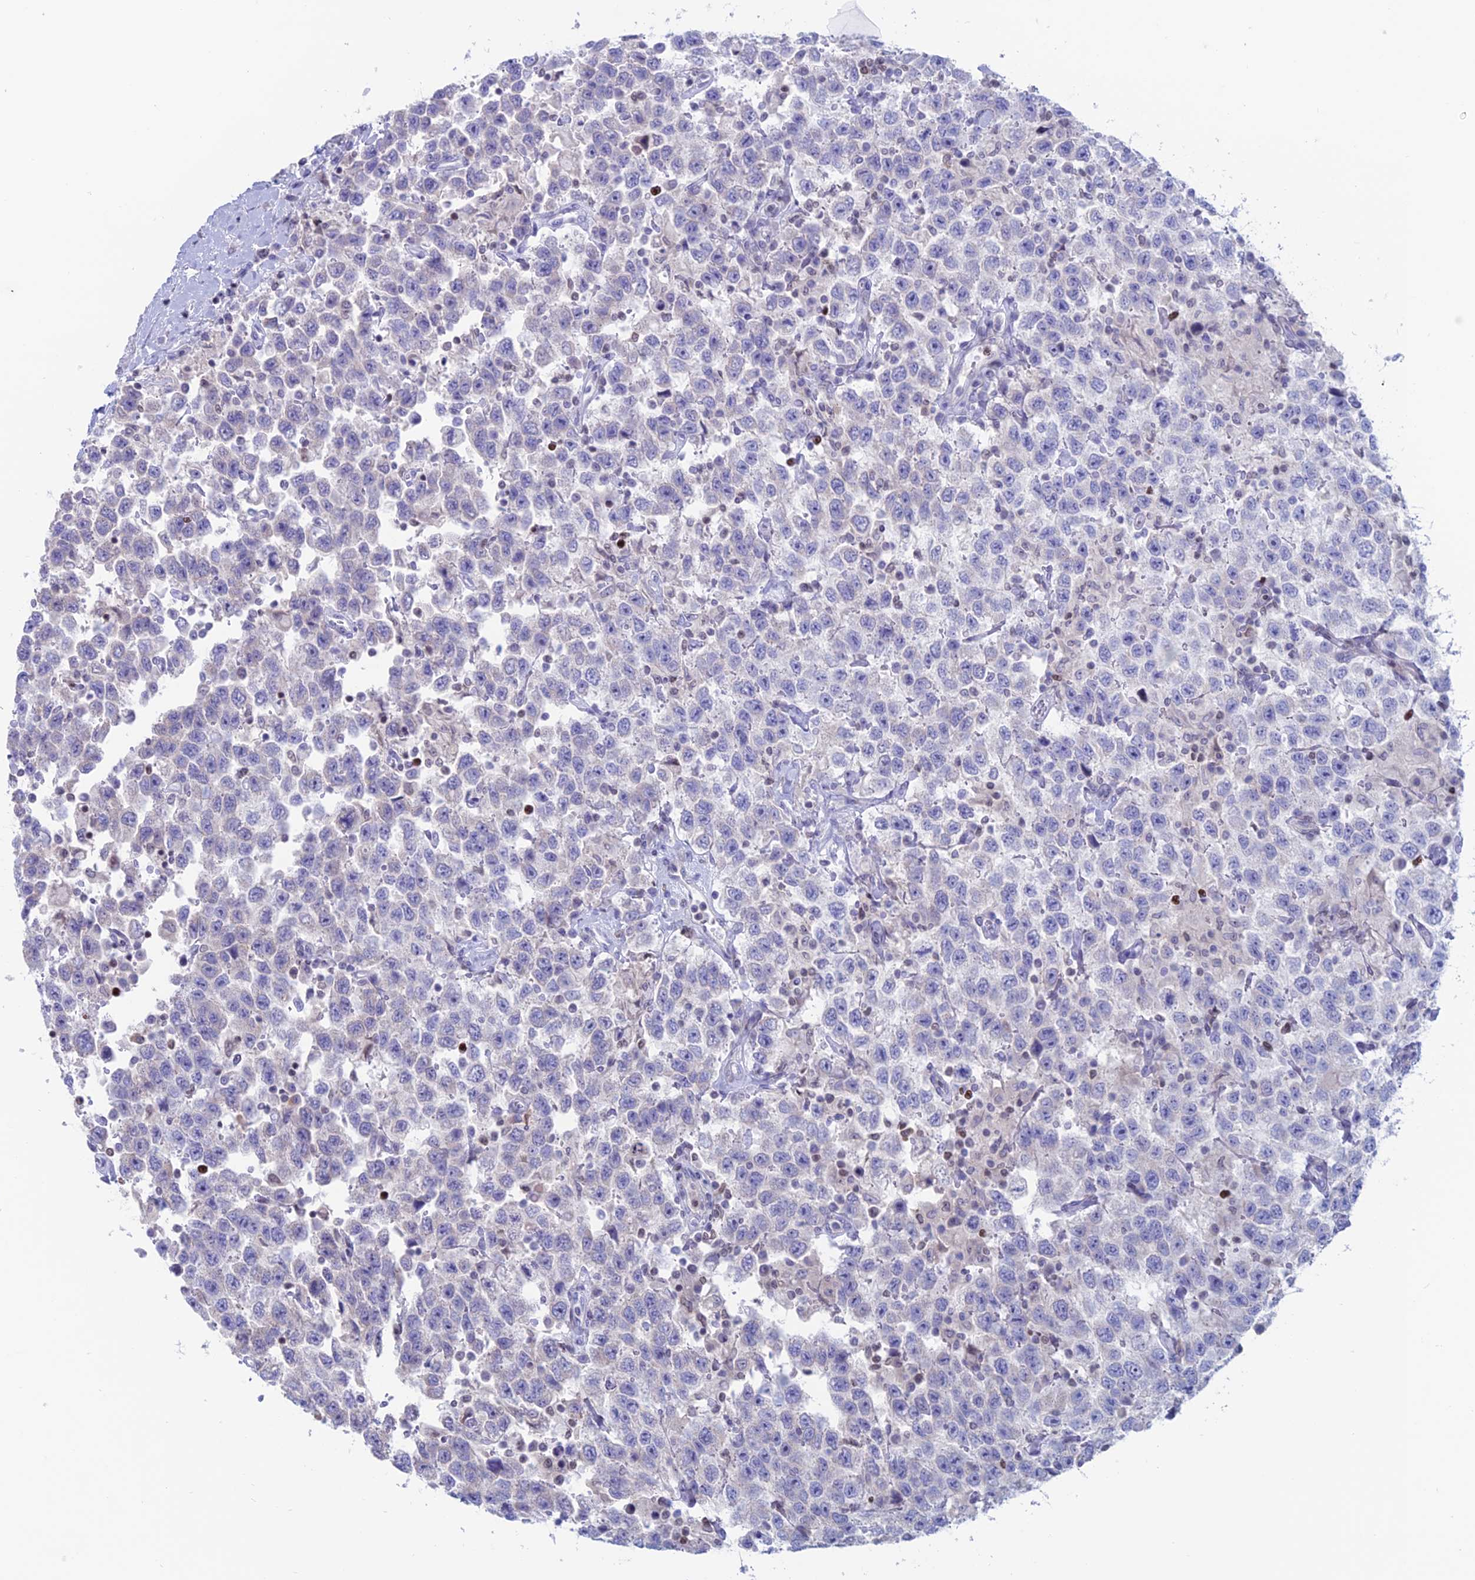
{"staining": {"intensity": "negative", "quantity": "none", "location": "none"}, "tissue": "testis cancer", "cell_type": "Tumor cells", "image_type": "cancer", "snomed": [{"axis": "morphology", "description": "Seminoma, NOS"}, {"axis": "topography", "description": "Testis"}], "caption": "A high-resolution histopathology image shows immunohistochemistry (IHC) staining of testis cancer (seminoma), which displays no significant staining in tumor cells. The staining was performed using DAB (3,3'-diaminobenzidine) to visualize the protein expression in brown, while the nuclei were stained in blue with hematoxylin (Magnification: 20x).", "gene": "CERS6", "patient": {"sex": "male", "age": 41}}